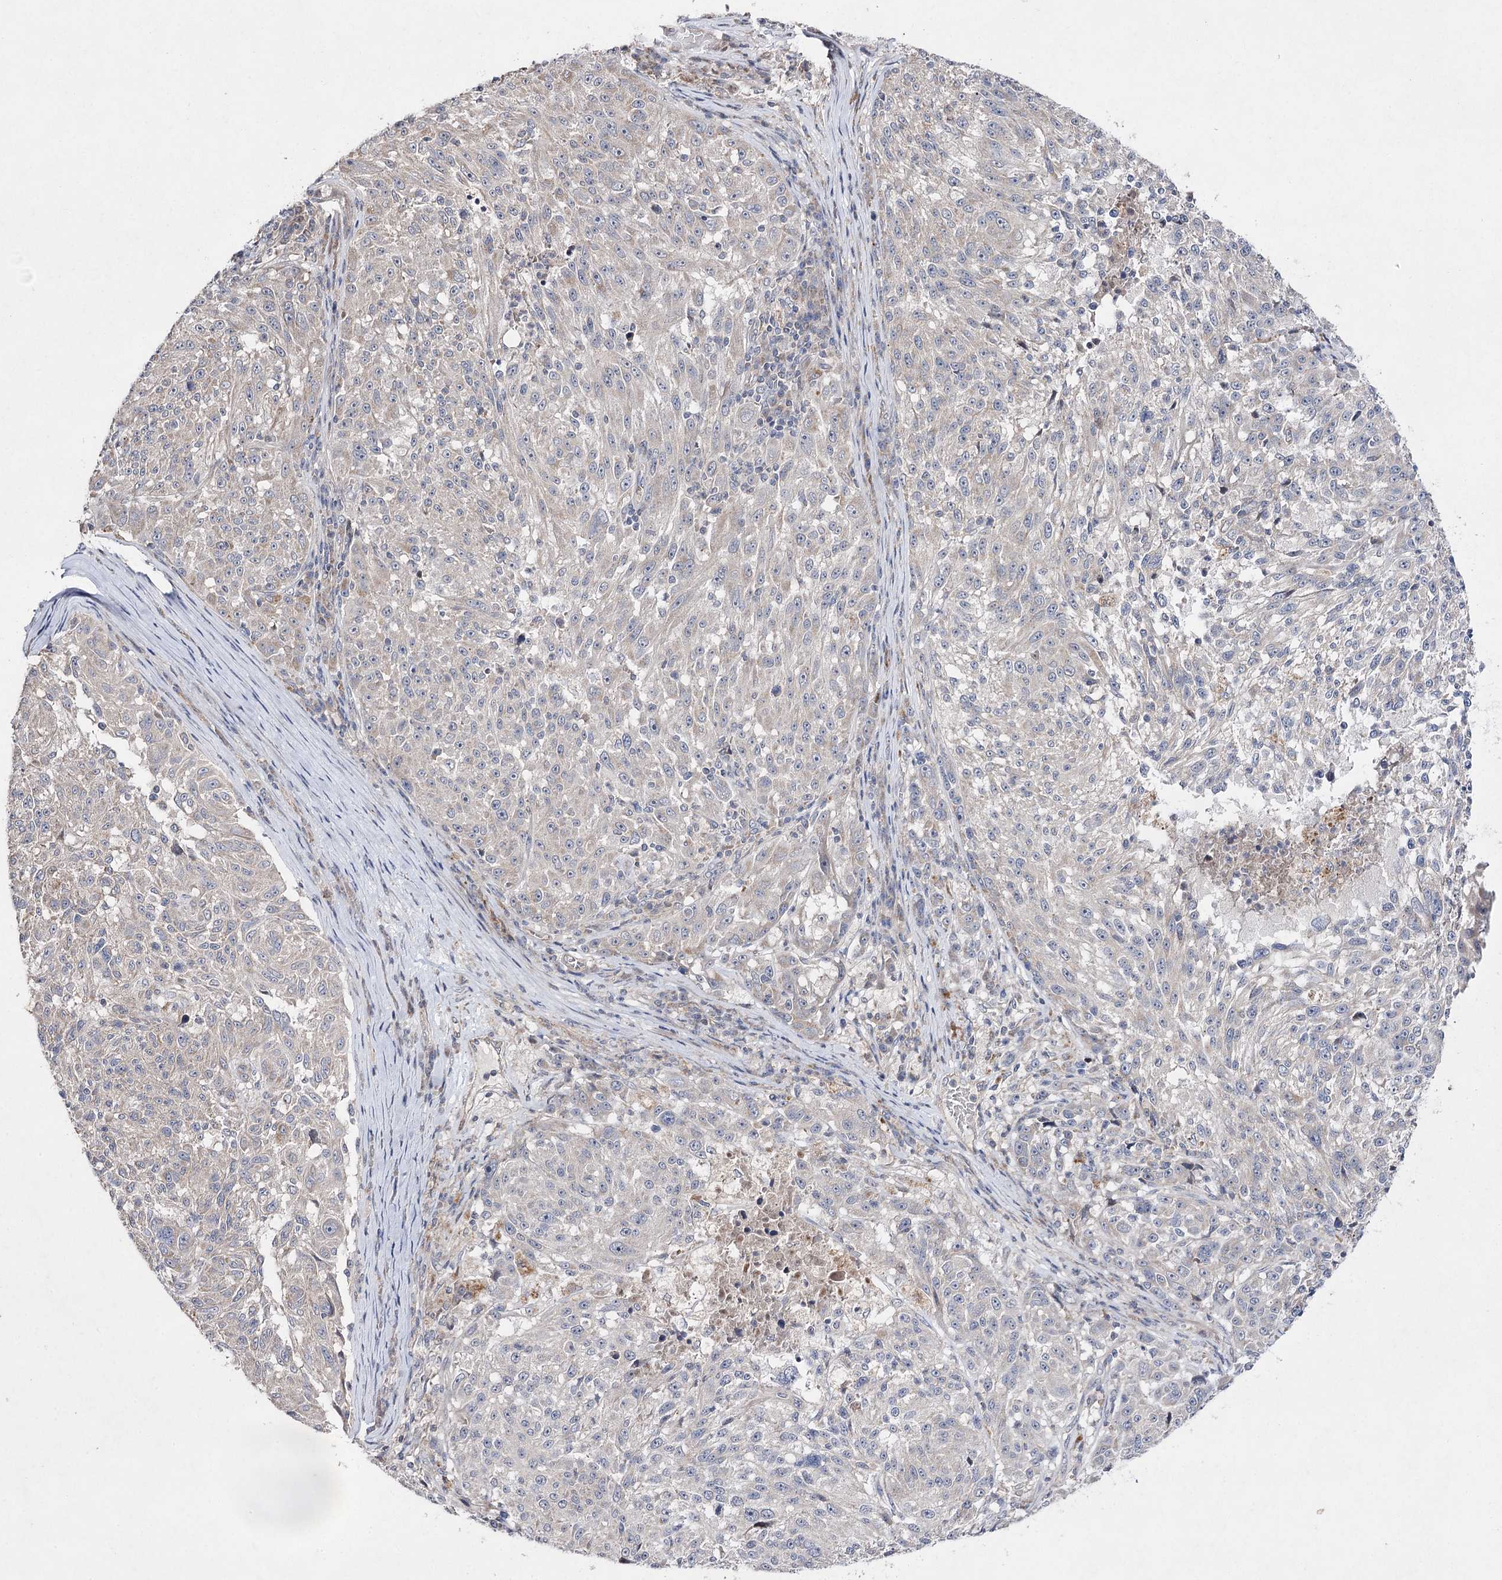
{"staining": {"intensity": "negative", "quantity": "none", "location": "none"}, "tissue": "melanoma", "cell_type": "Tumor cells", "image_type": "cancer", "snomed": [{"axis": "morphology", "description": "Malignant melanoma, NOS"}, {"axis": "topography", "description": "Skin"}], "caption": "An IHC photomicrograph of malignant melanoma is shown. There is no staining in tumor cells of malignant melanoma.", "gene": "FANCL", "patient": {"sex": "male", "age": 53}}